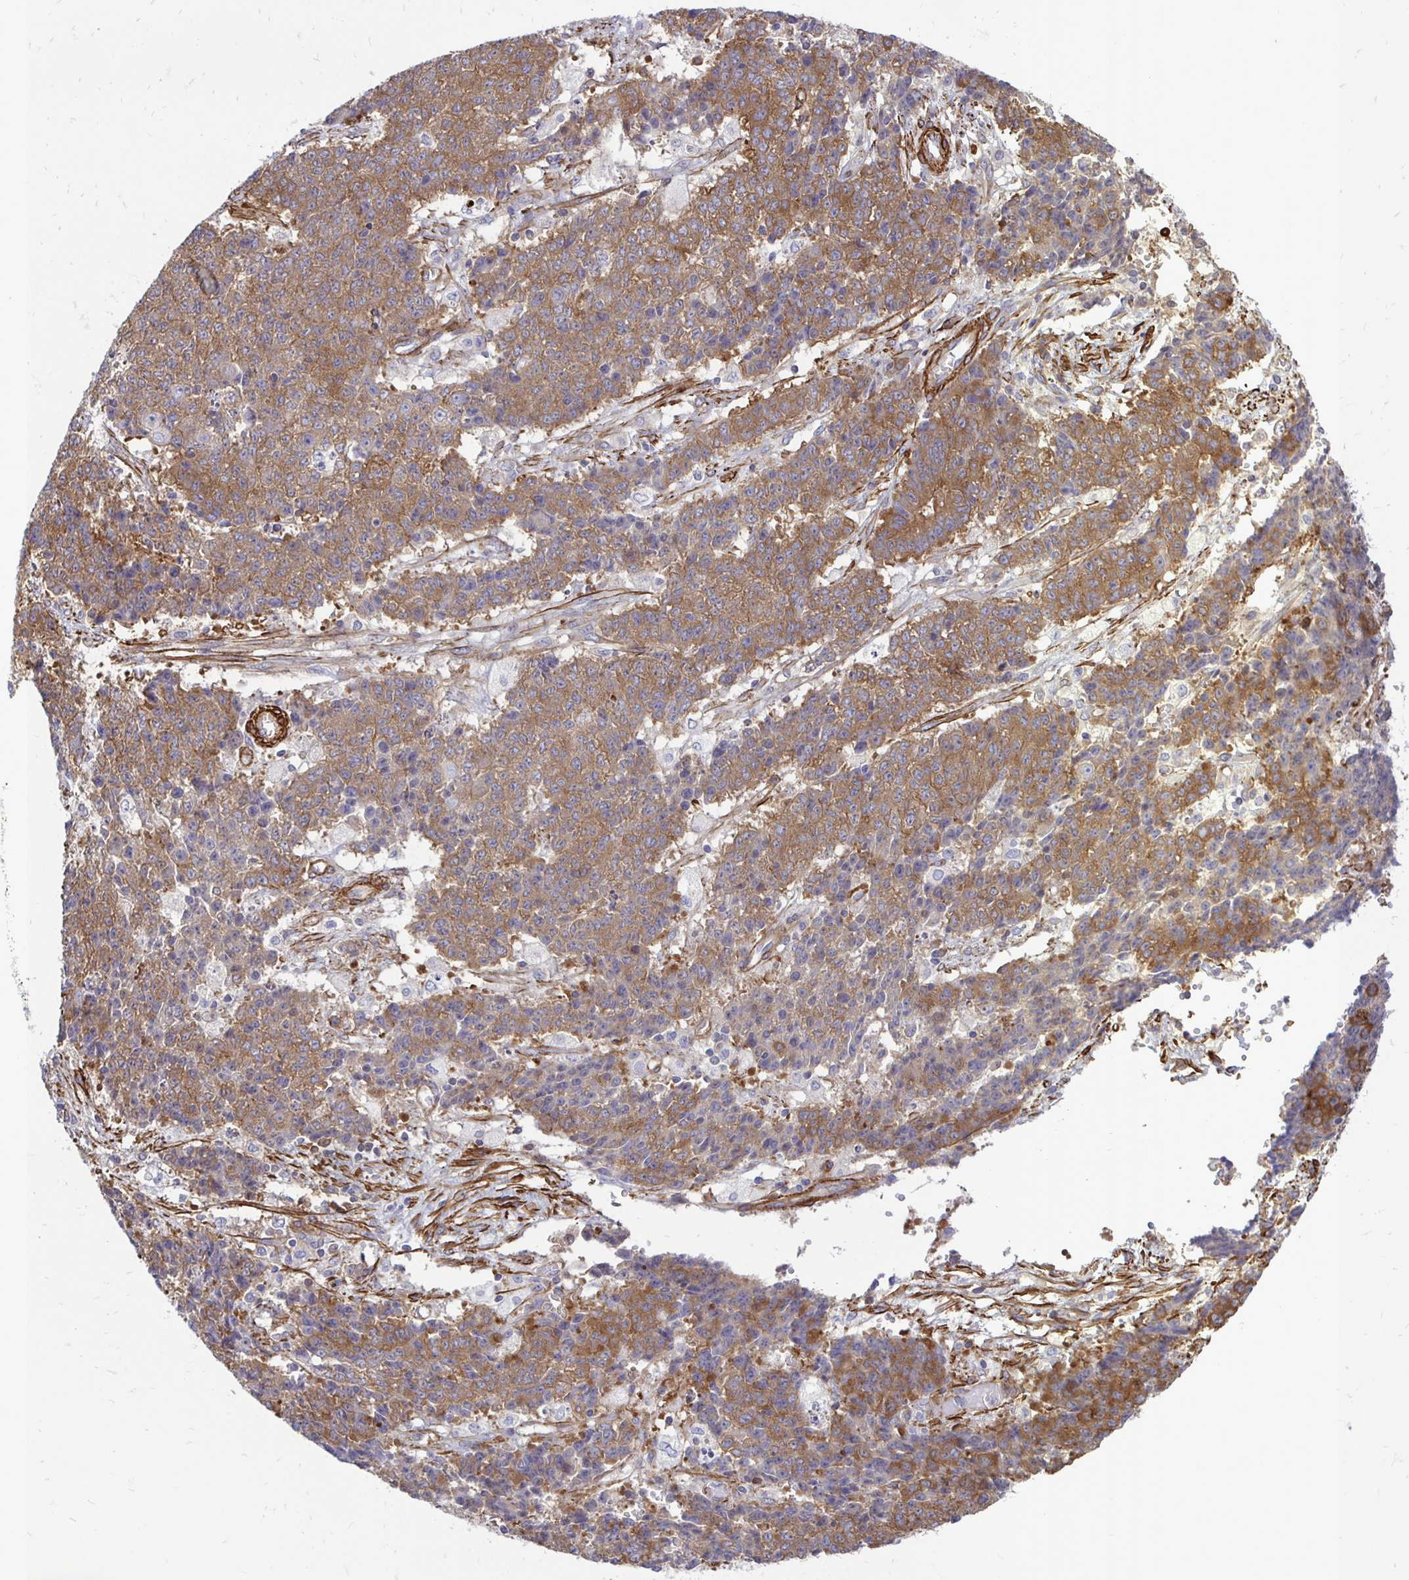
{"staining": {"intensity": "moderate", "quantity": ">75%", "location": "cytoplasmic/membranous"}, "tissue": "ovarian cancer", "cell_type": "Tumor cells", "image_type": "cancer", "snomed": [{"axis": "morphology", "description": "Carcinoma, endometroid"}, {"axis": "topography", "description": "Ovary"}], "caption": "Immunohistochemical staining of human endometroid carcinoma (ovarian) demonstrates medium levels of moderate cytoplasmic/membranous staining in approximately >75% of tumor cells. The protein of interest is shown in brown color, while the nuclei are stained blue.", "gene": "CTPS1", "patient": {"sex": "female", "age": 42}}